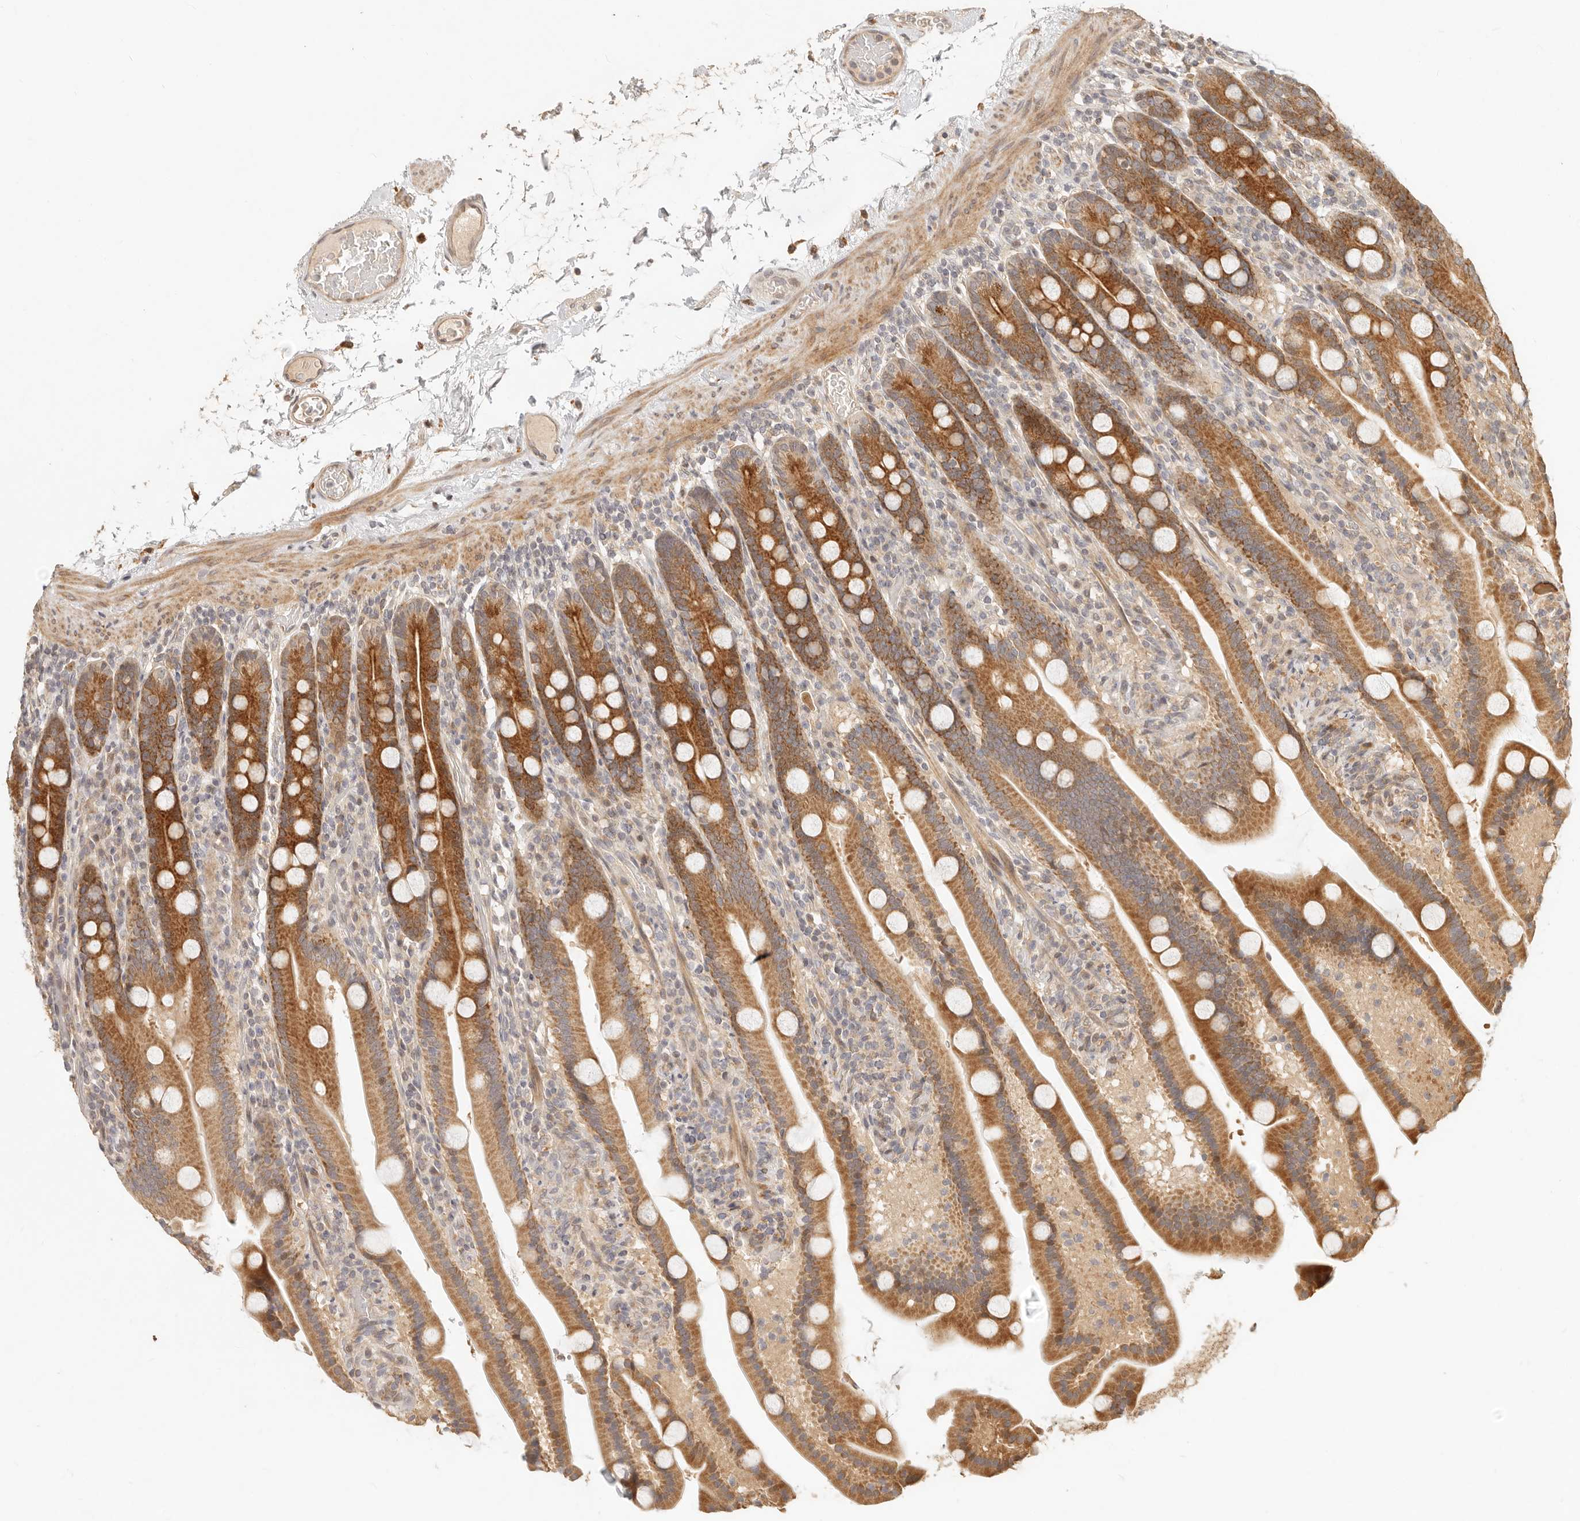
{"staining": {"intensity": "moderate", "quantity": ">75%", "location": "cytoplasmic/membranous"}, "tissue": "duodenum", "cell_type": "Glandular cells", "image_type": "normal", "snomed": [{"axis": "morphology", "description": "Normal tissue, NOS"}, {"axis": "topography", "description": "Duodenum"}], "caption": "Moderate cytoplasmic/membranous staining is identified in approximately >75% of glandular cells in unremarkable duodenum. The staining was performed using DAB, with brown indicating positive protein expression. Nuclei are stained blue with hematoxylin.", "gene": "TIMM17A", "patient": {"sex": "male", "age": 55}}